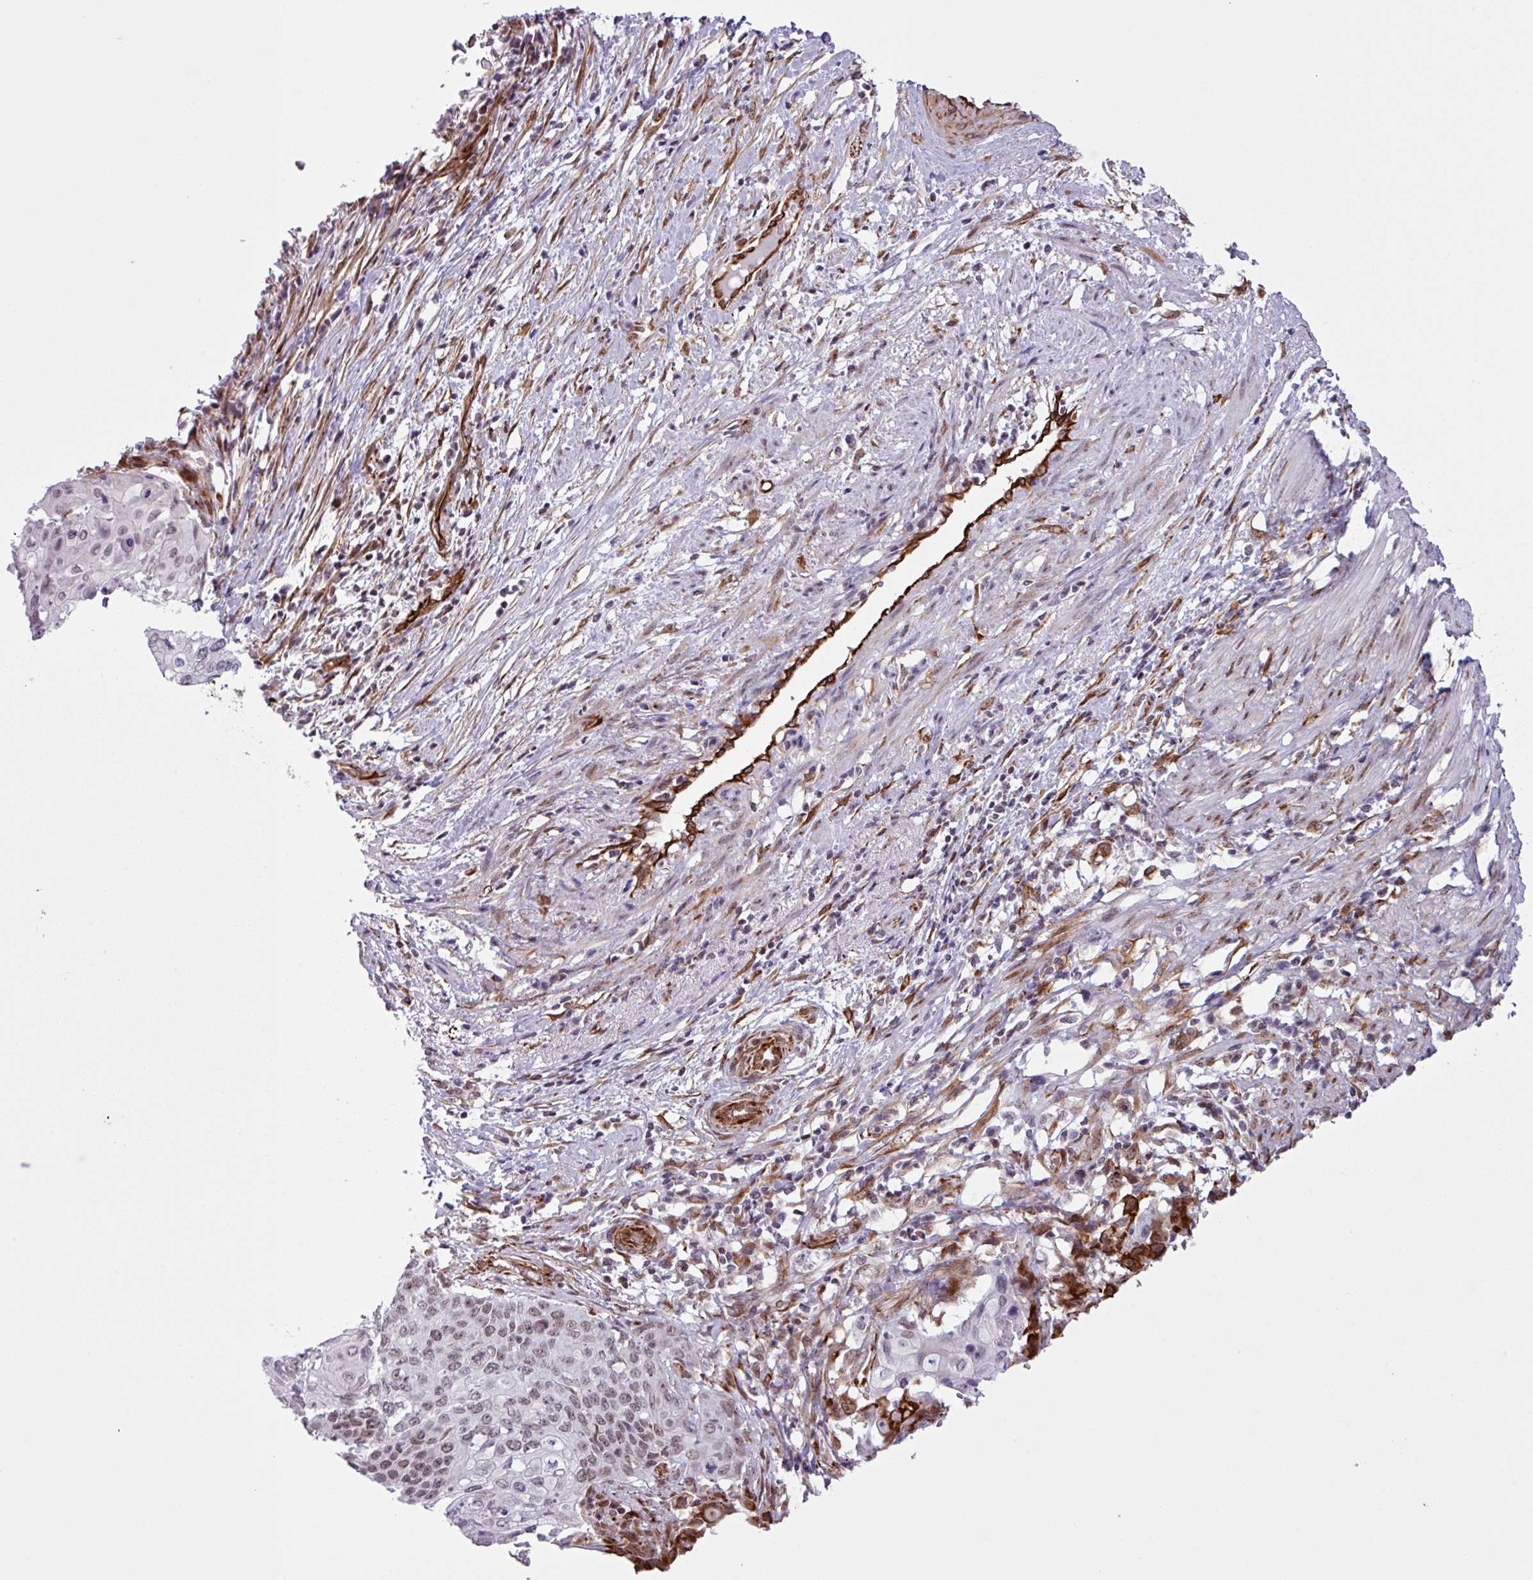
{"staining": {"intensity": "weak", "quantity": ">75%", "location": "nuclear"}, "tissue": "cervical cancer", "cell_type": "Tumor cells", "image_type": "cancer", "snomed": [{"axis": "morphology", "description": "Squamous cell carcinoma, NOS"}, {"axis": "topography", "description": "Cervix"}], "caption": "Protein expression analysis of cervical cancer displays weak nuclear positivity in approximately >75% of tumor cells.", "gene": "CHD3", "patient": {"sex": "female", "age": 39}}